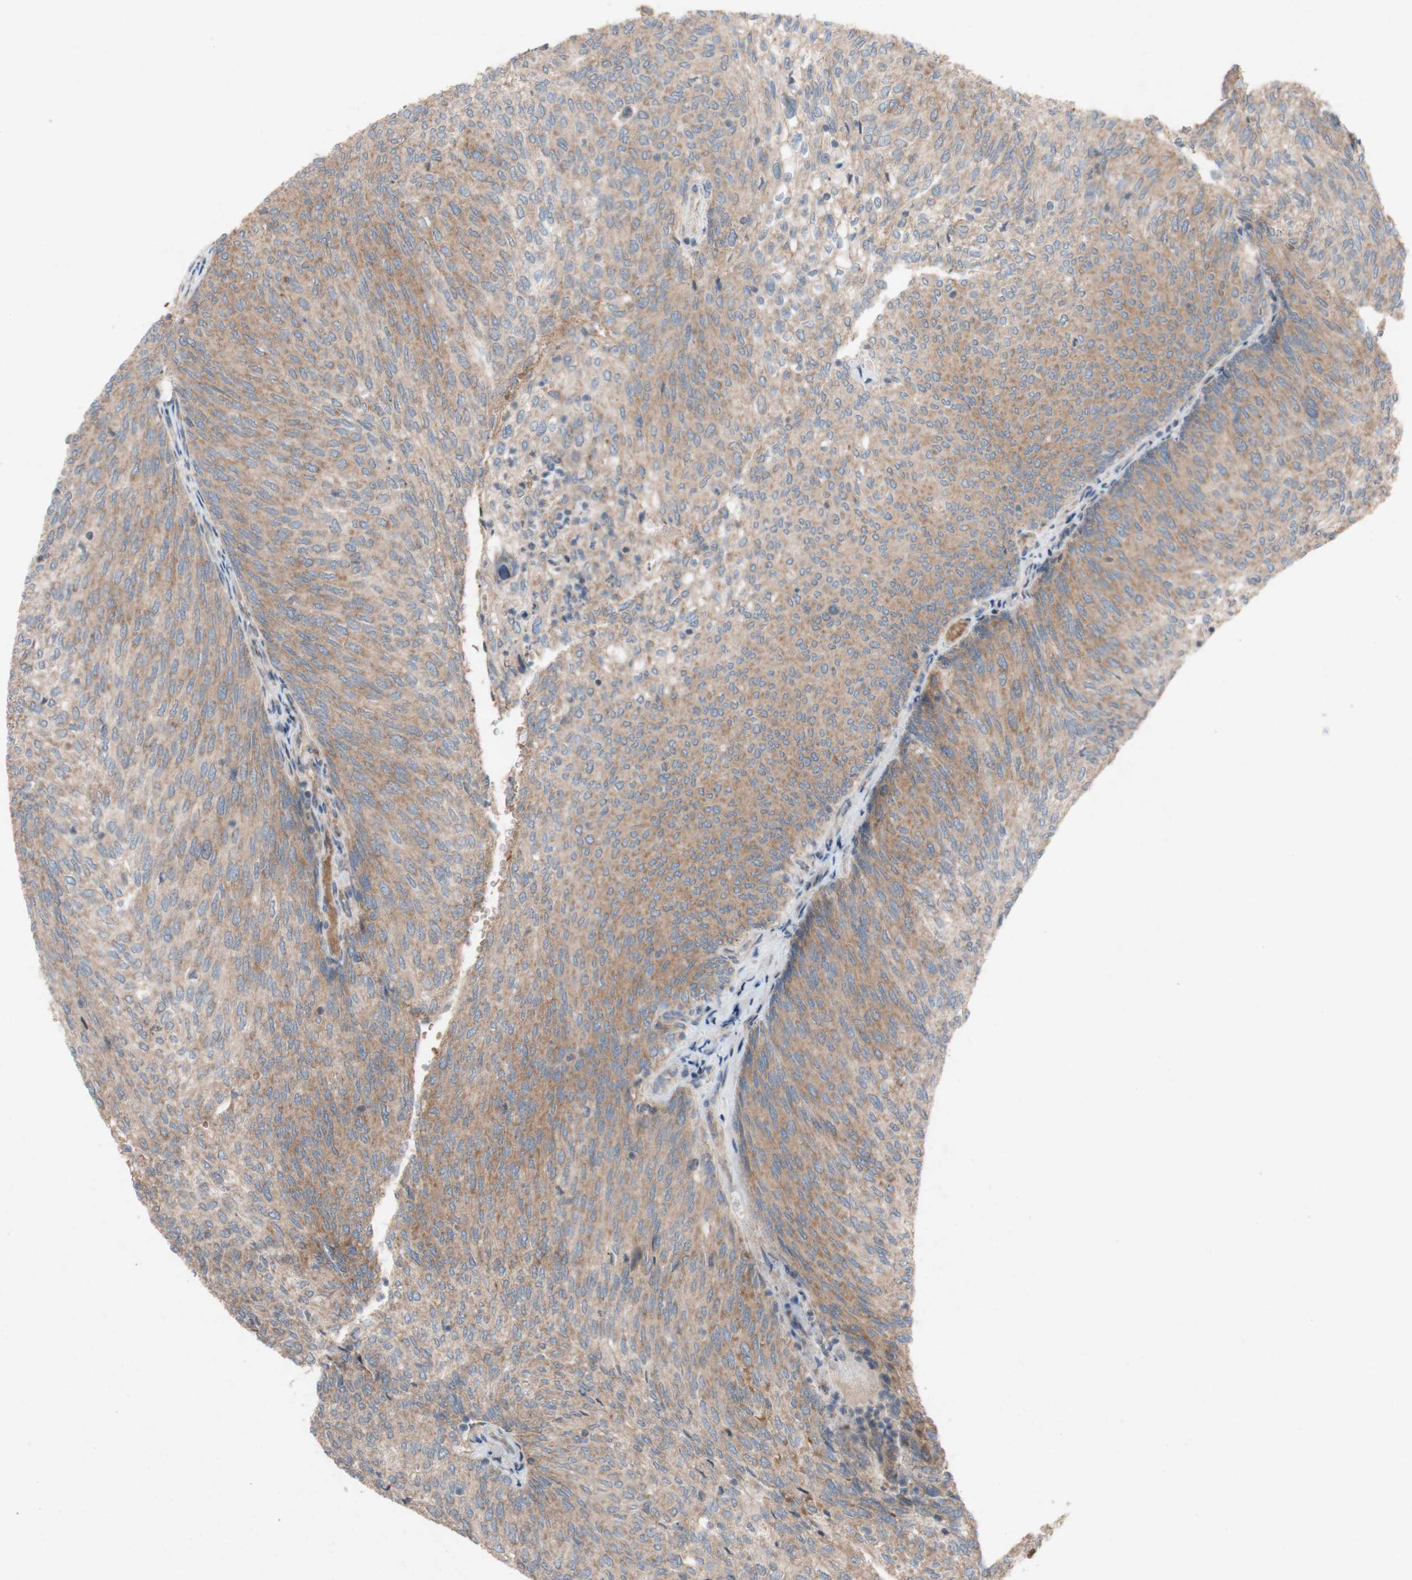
{"staining": {"intensity": "moderate", "quantity": ">75%", "location": "cytoplasmic/membranous"}, "tissue": "urothelial cancer", "cell_type": "Tumor cells", "image_type": "cancer", "snomed": [{"axis": "morphology", "description": "Urothelial carcinoma, Low grade"}, {"axis": "topography", "description": "Urinary bladder"}], "caption": "An image showing moderate cytoplasmic/membranous positivity in about >75% of tumor cells in urothelial cancer, as visualized by brown immunohistochemical staining.", "gene": "TST", "patient": {"sex": "female", "age": 79}}